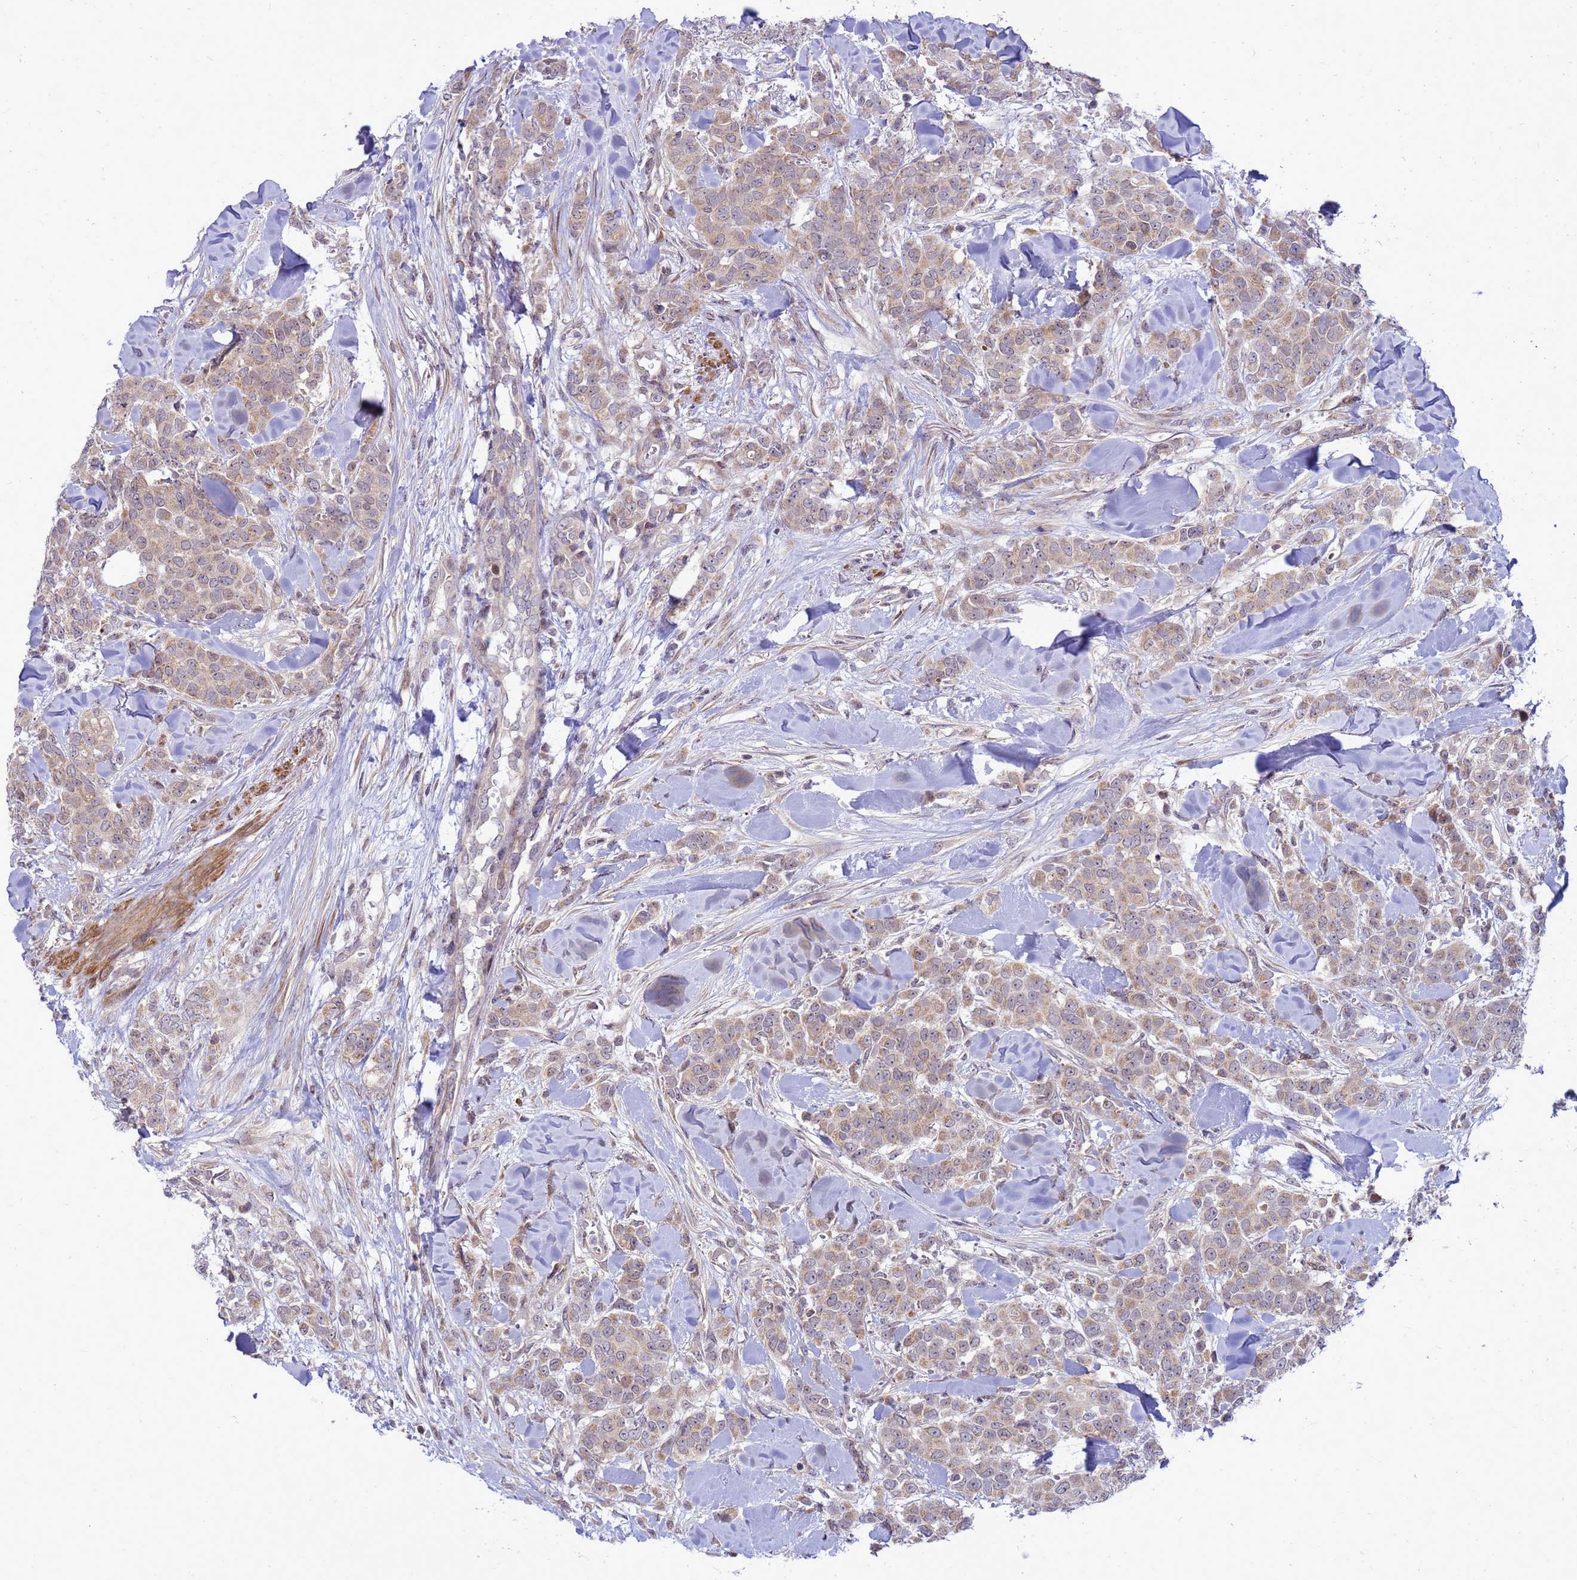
{"staining": {"intensity": "weak", "quantity": ">75%", "location": "cytoplasmic/membranous"}, "tissue": "breast cancer", "cell_type": "Tumor cells", "image_type": "cancer", "snomed": [{"axis": "morphology", "description": "Lobular carcinoma"}, {"axis": "topography", "description": "Breast"}], "caption": "Breast cancer (lobular carcinoma) tissue shows weak cytoplasmic/membranous expression in about >75% of tumor cells, visualized by immunohistochemistry. (DAB (3,3'-diaminobenzidine) IHC, brown staining for protein, blue staining for nuclei).", "gene": "C12orf43", "patient": {"sex": "female", "age": 91}}